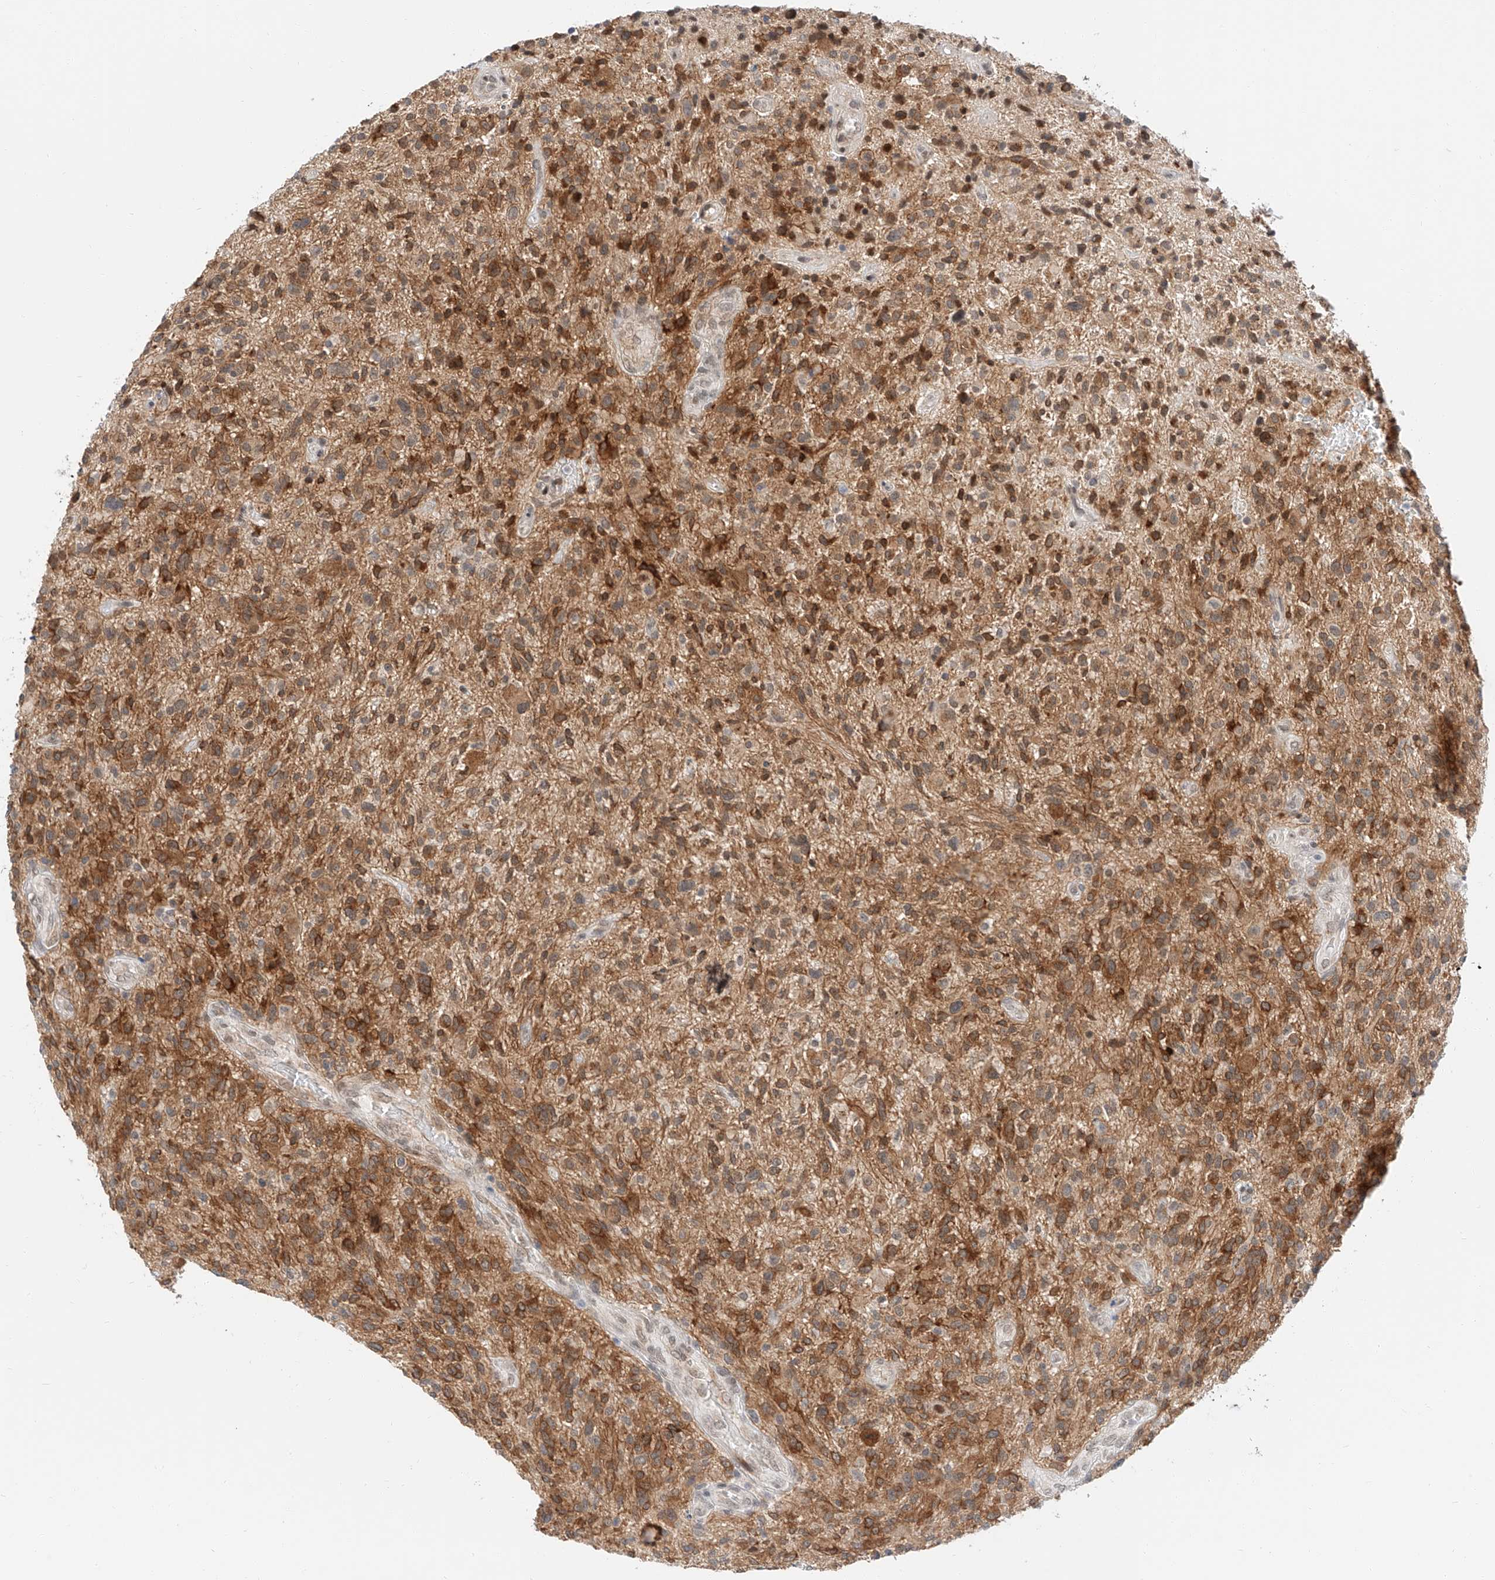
{"staining": {"intensity": "moderate", "quantity": ">75%", "location": "cytoplasmic/membranous"}, "tissue": "glioma", "cell_type": "Tumor cells", "image_type": "cancer", "snomed": [{"axis": "morphology", "description": "Glioma, malignant, High grade"}, {"axis": "topography", "description": "Brain"}], "caption": "DAB (3,3'-diaminobenzidine) immunohistochemical staining of human high-grade glioma (malignant) exhibits moderate cytoplasmic/membranous protein expression in approximately >75% of tumor cells. (DAB IHC with brightfield microscopy, high magnification).", "gene": "CARMIL1", "patient": {"sex": "male", "age": 47}}